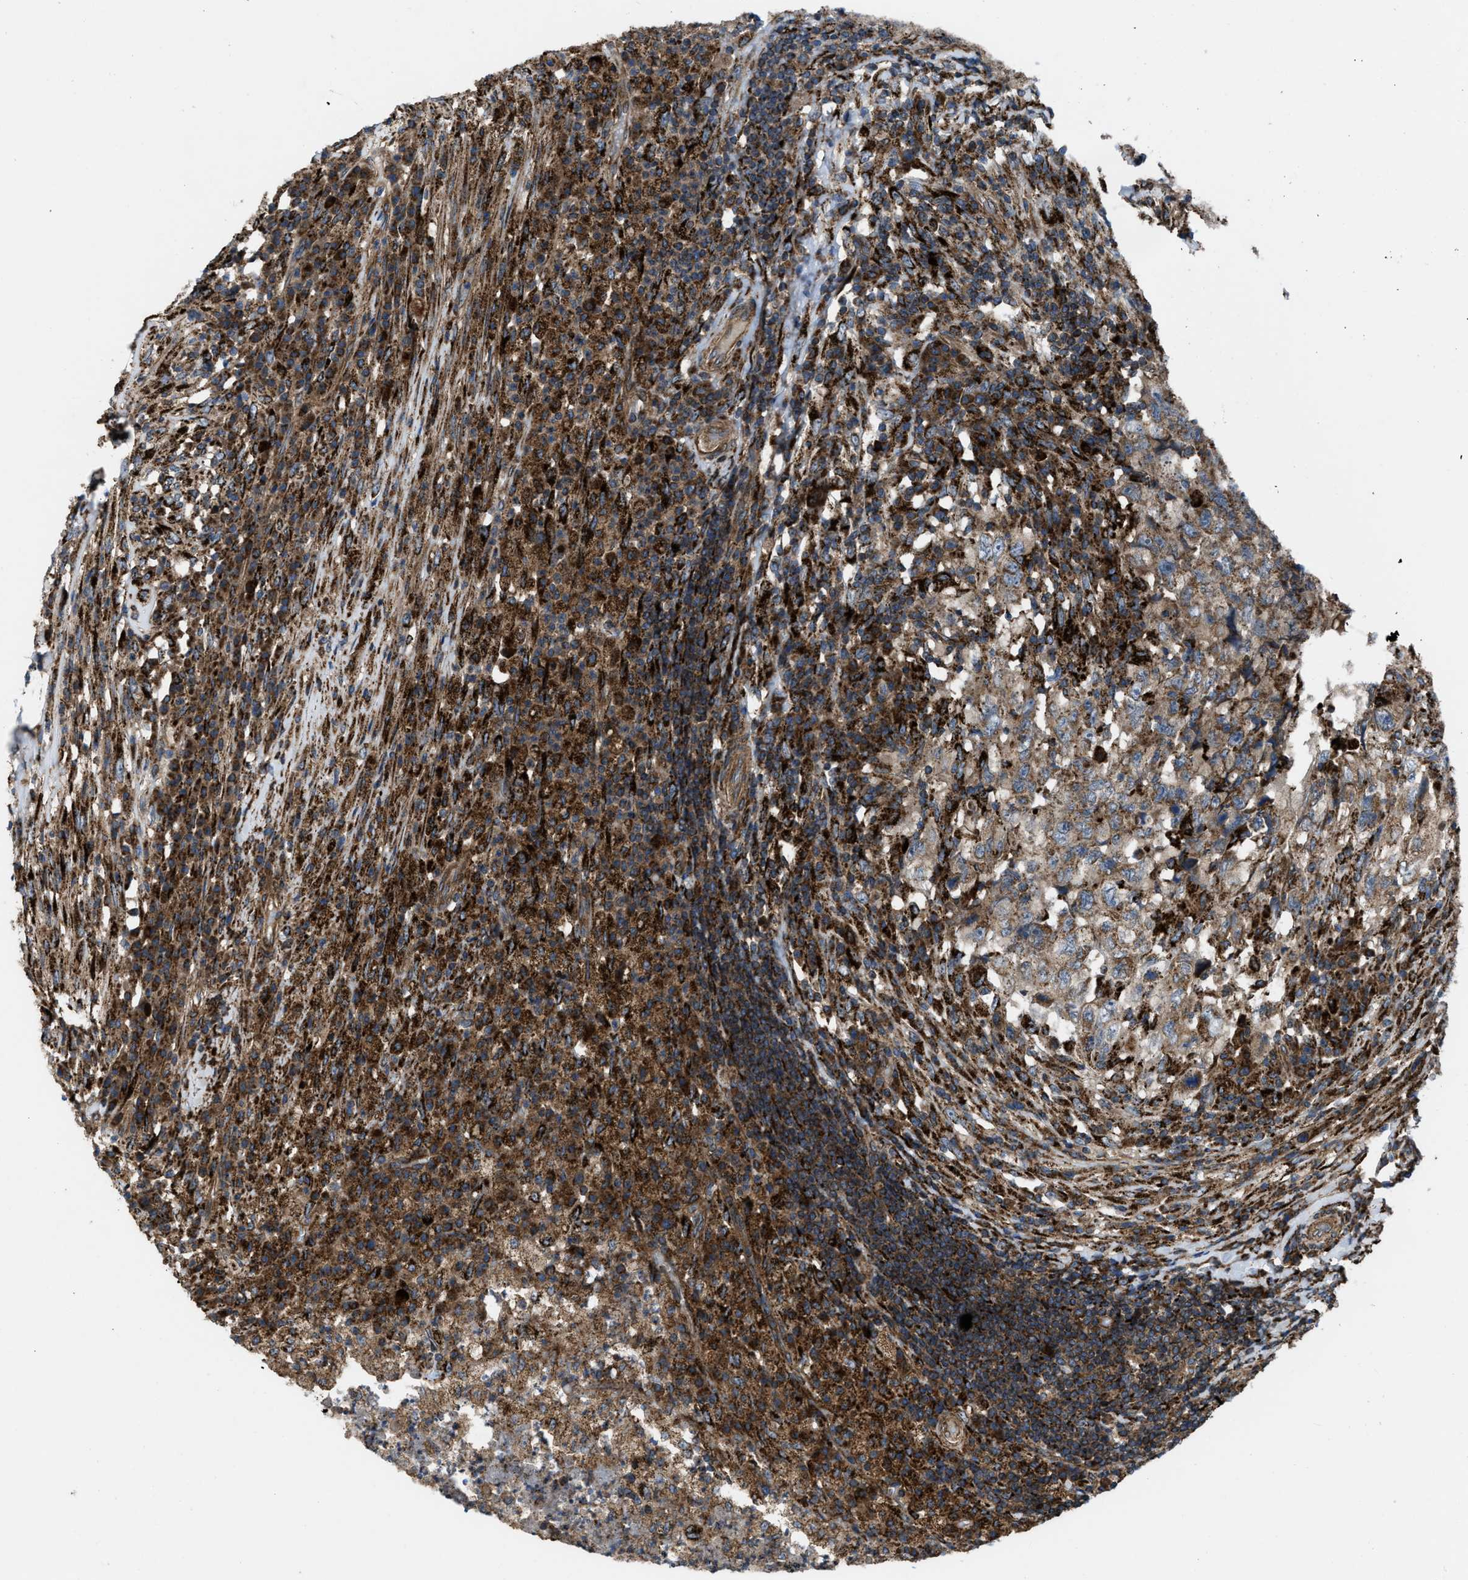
{"staining": {"intensity": "moderate", "quantity": ">75%", "location": "cytoplasmic/membranous"}, "tissue": "testis cancer", "cell_type": "Tumor cells", "image_type": "cancer", "snomed": [{"axis": "morphology", "description": "Necrosis, NOS"}, {"axis": "morphology", "description": "Carcinoma, Embryonal, NOS"}, {"axis": "topography", "description": "Testis"}], "caption": "Protein staining of testis cancer (embryonal carcinoma) tissue displays moderate cytoplasmic/membranous positivity in about >75% of tumor cells.", "gene": "PER3", "patient": {"sex": "male", "age": 19}}